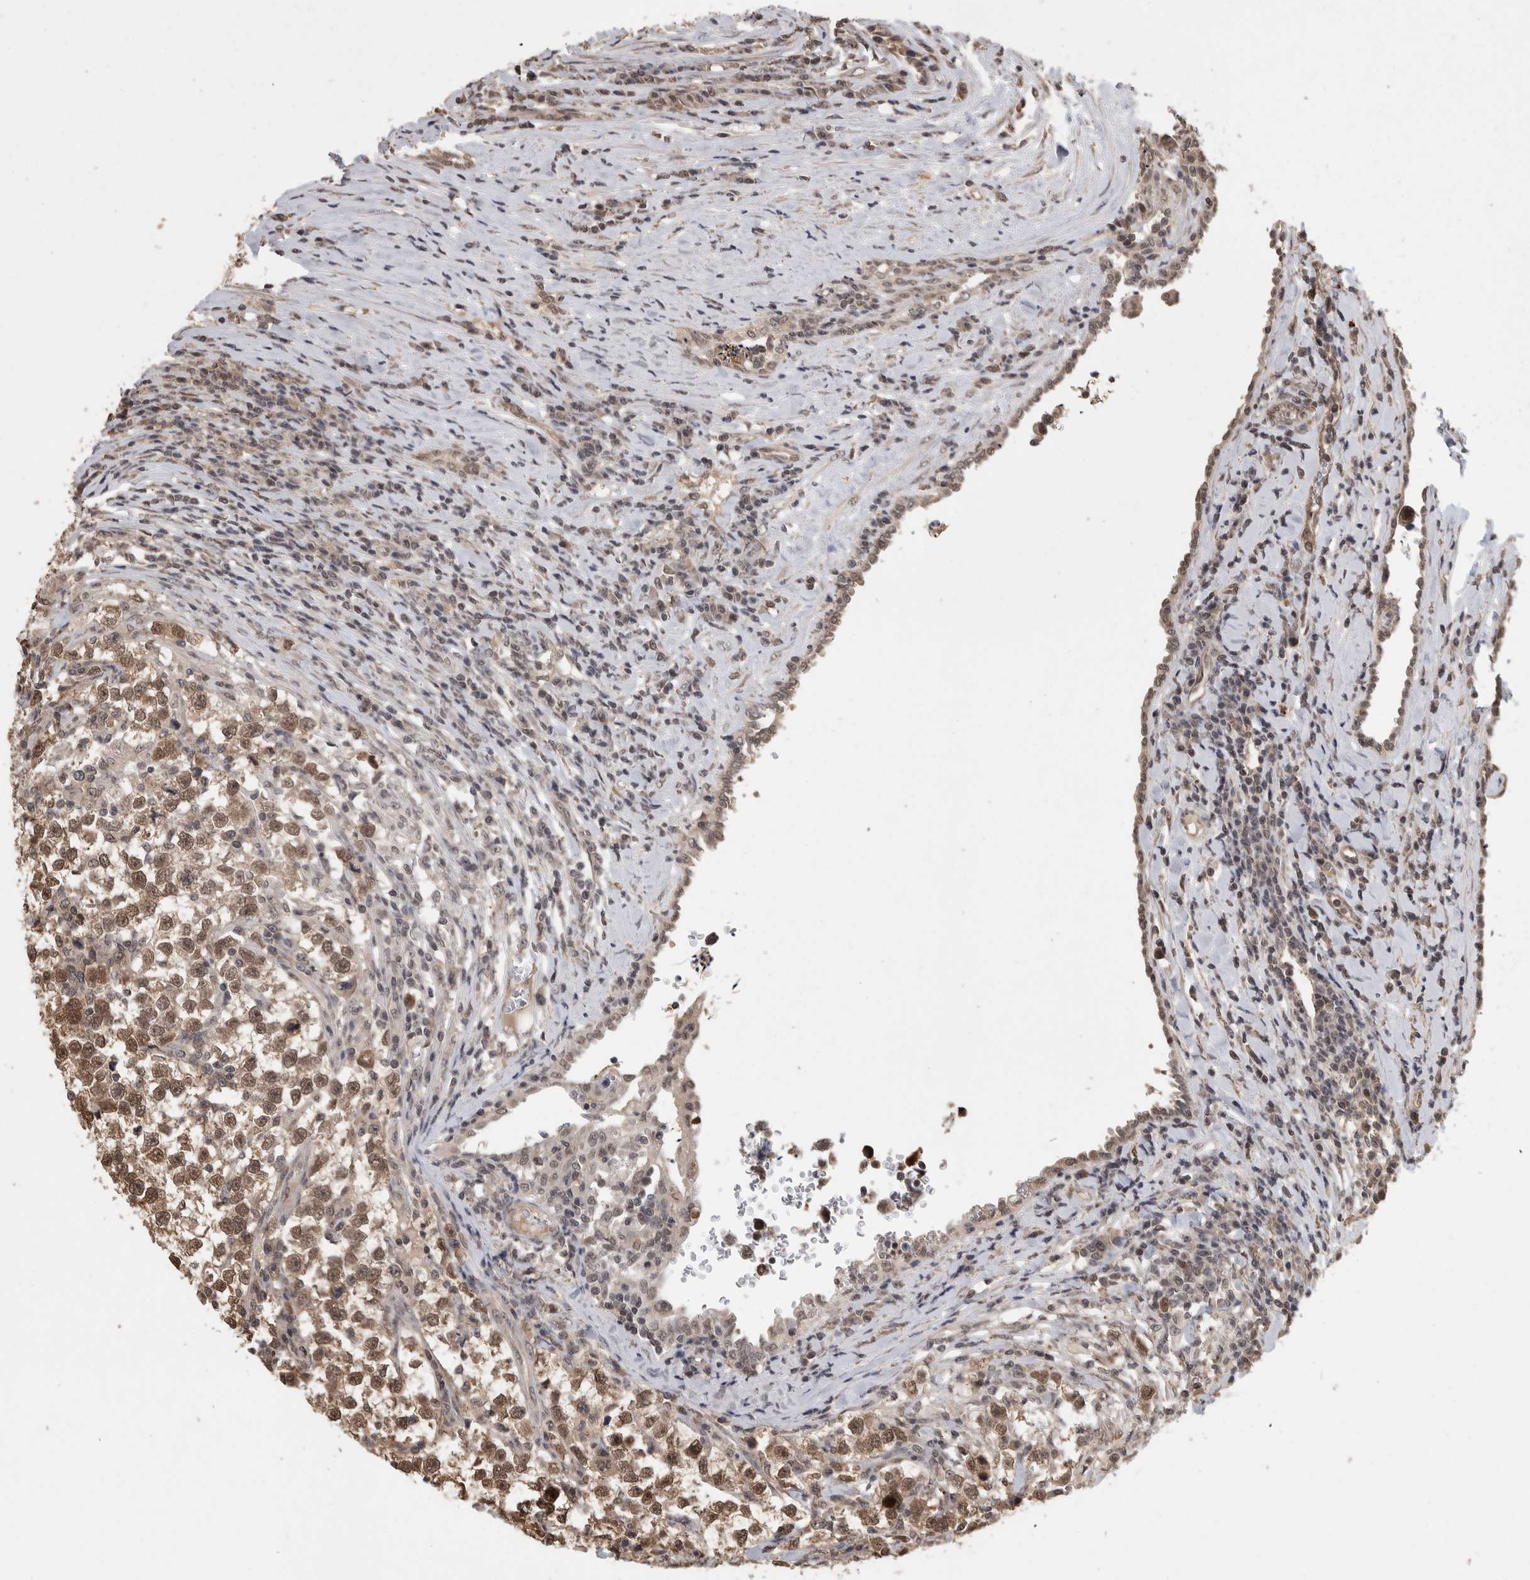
{"staining": {"intensity": "moderate", "quantity": ">75%", "location": "nuclear"}, "tissue": "testis cancer", "cell_type": "Tumor cells", "image_type": "cancer", "snomed": [{"axis": "morphology", "description": "Normal tissue, NOS"}, {"axis": "morphology", "description": "Seminoma, NOS"}, {"axis": "topography", "description": "Testis"}], "caption": "This is an image of immunohistochemistry (IHC) staining of testis cancer, which shows moderate expression in the nuclear of tumor cells.", "gene": "ZNF592", "patient": {"sex": "male", "age": 43}}